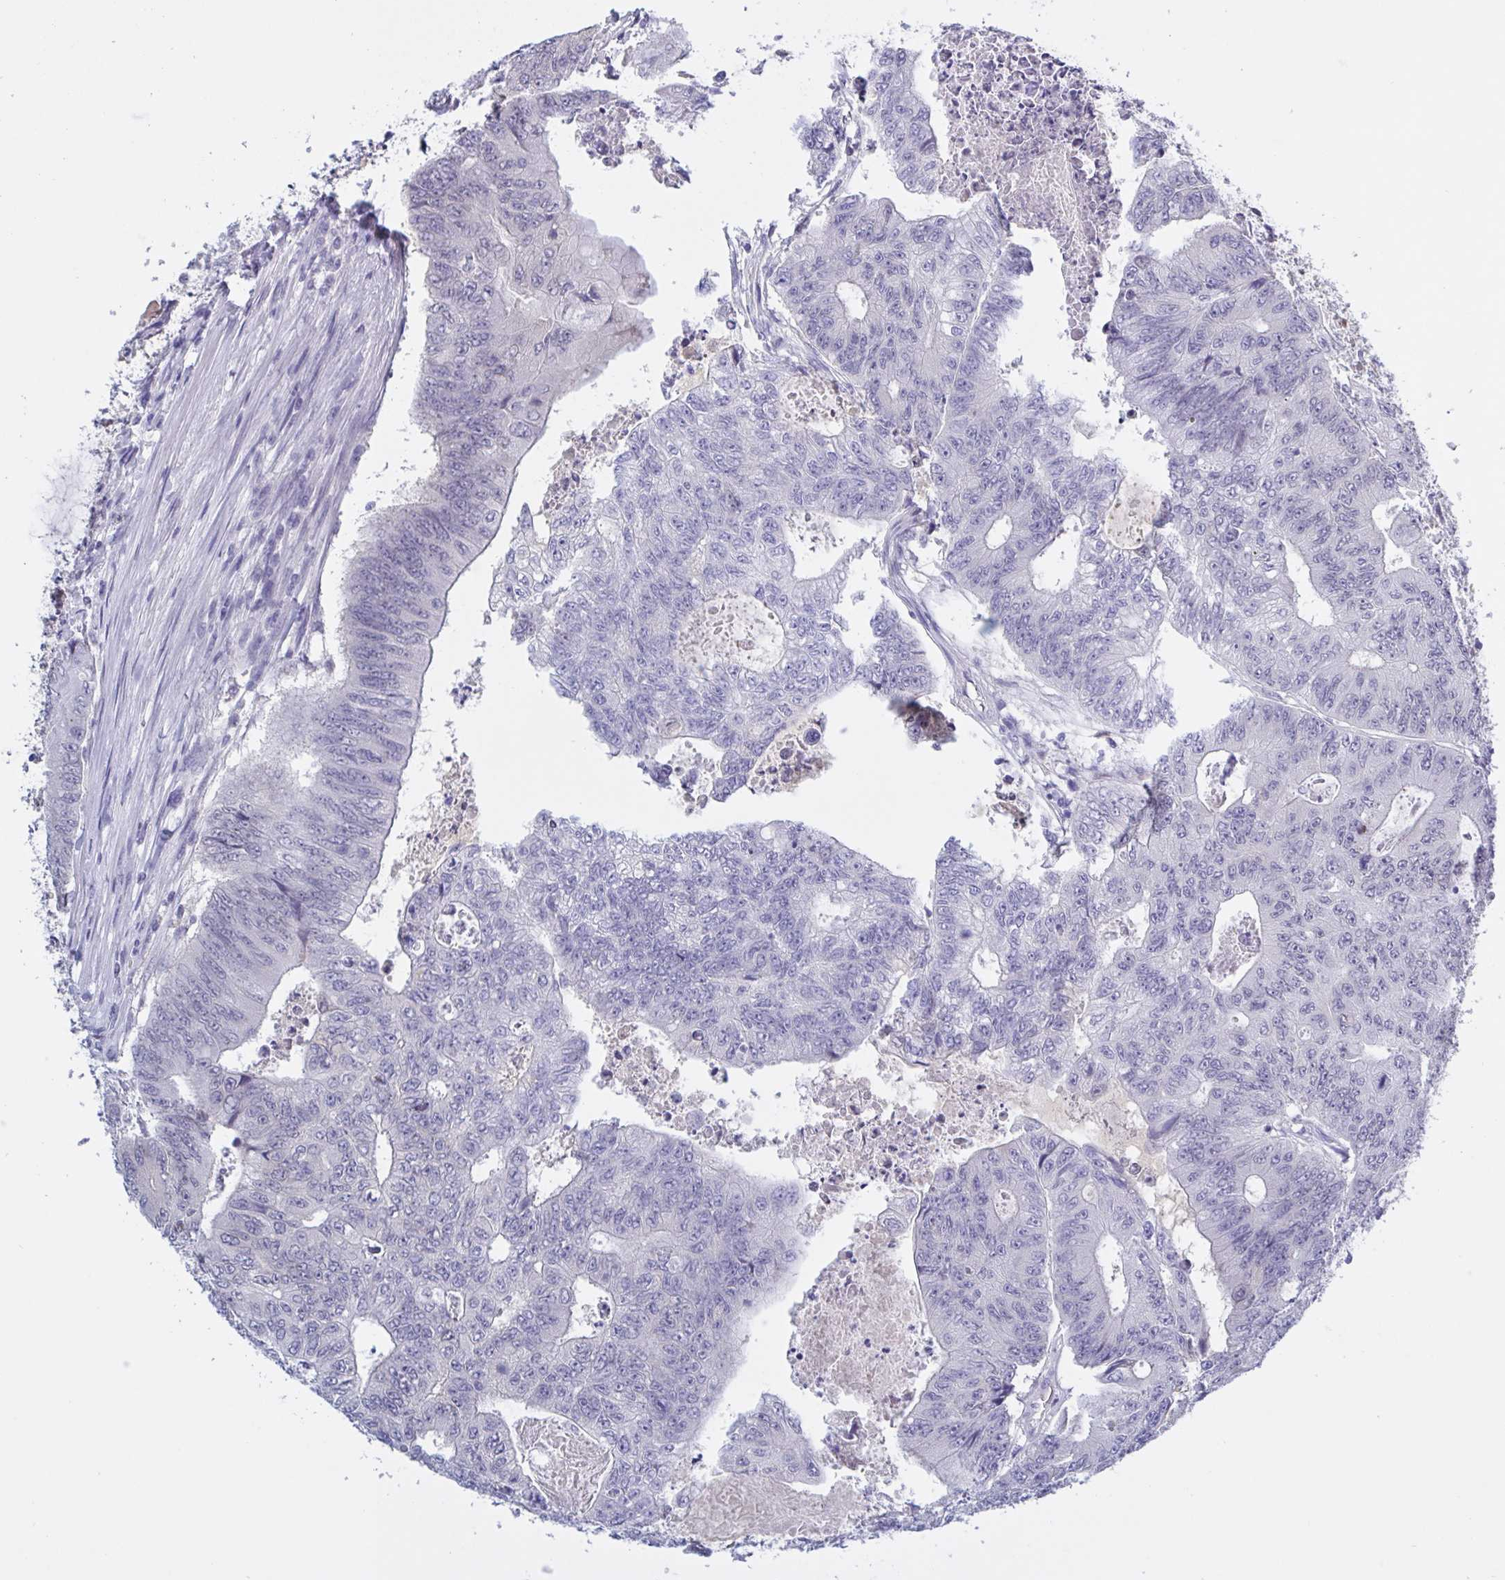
{"staining": {"intensity": "negative", "quantity": "none", "location": "none"}, "tissue": "colorectal cancer", "cell_type": "Tumor cells", "image_type": "cancer", "snomed": [{"axis": "morphology", "description": "Adenocarcinoma, NOS"}, {"axis": "topography", "description": "Colon"}], "caption": "This is an immunohistochemistry (IHC) image of colorectal cancer. There is no staining in tumor cells.", "gene": "SERPINB13", "patient": {"sex": "female", "age": 48}}